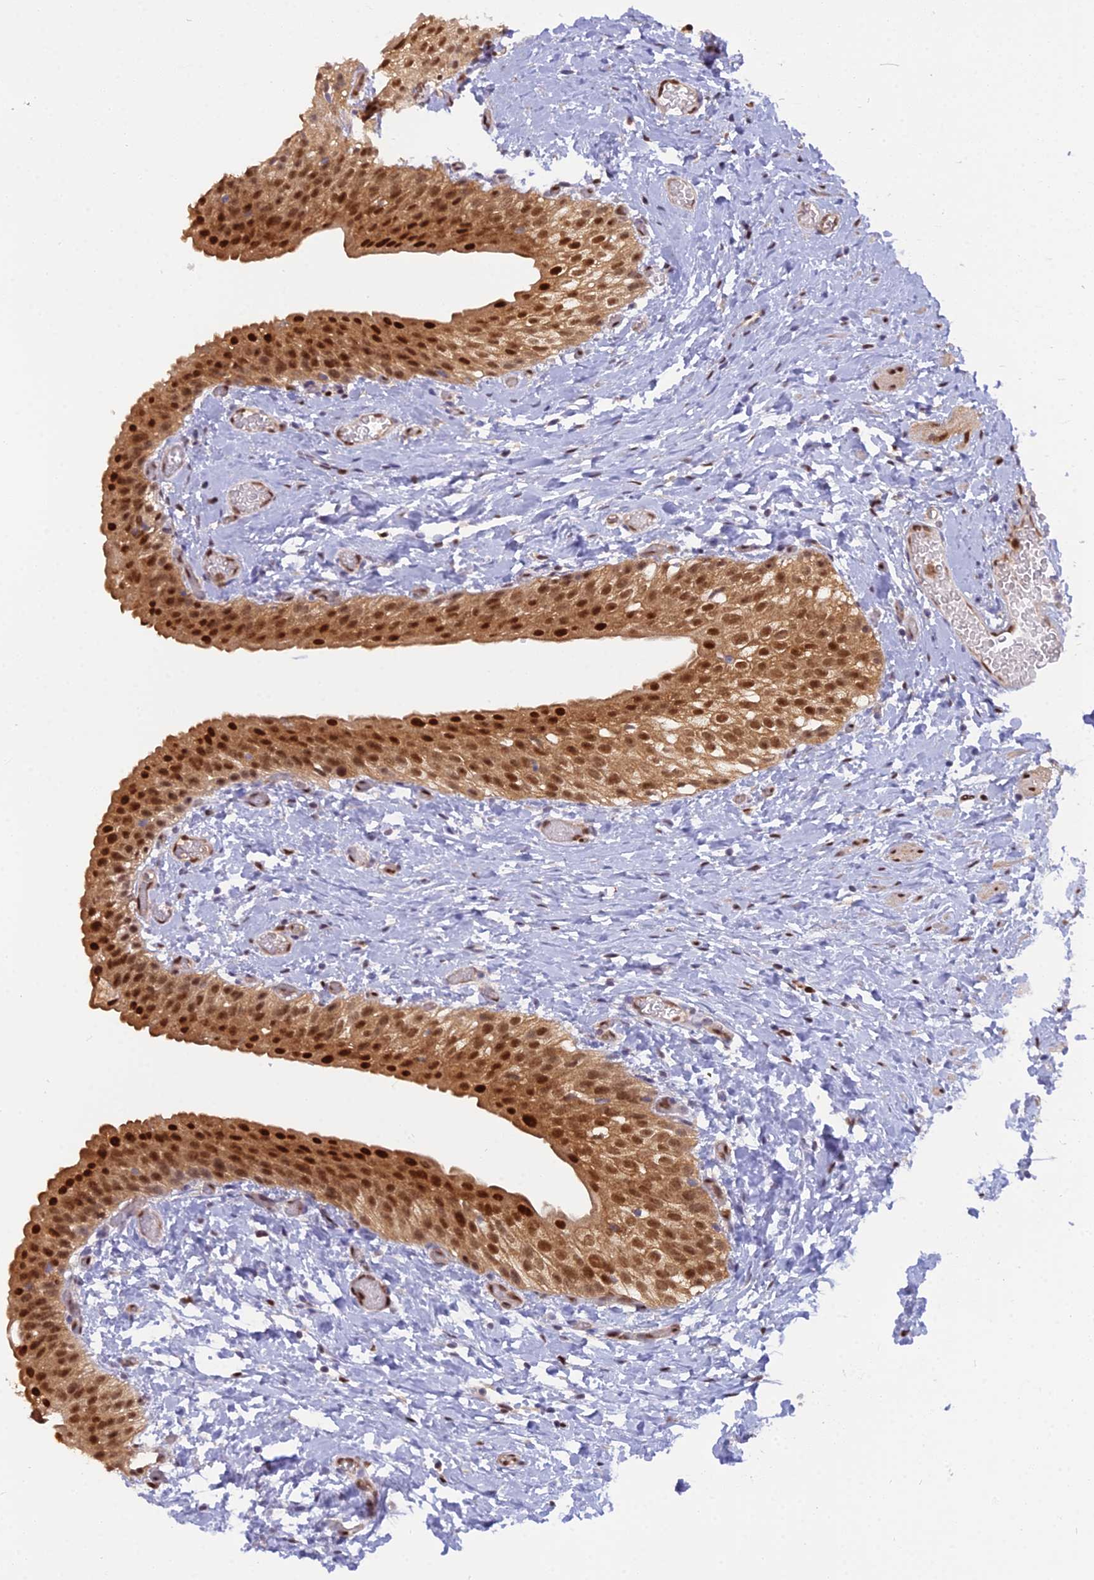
{"staining": {"intensity": "strong", "quantity": ">75%", "location": "cytoplasmic/membranous,nuclear"}, "tissue": "urinary bladder", "cell_type": "Urothelial cells", "image_type": "normal", "snomed": [{"axis": "morphology", "description": "Normal tissue, NOS"}, {"axis": "topography", "description": "Urinary bladder"}], "caption": "Immunohistochemistry (IHC) staining of benign urinary bladder, which reveals high levels of strong cytoplasmic/membranous,nuclear expression in approximately >75% of urothelial cells indicating strong cytoplasmic/membranous,nuclear protein positivity. The staining was performed using DAB (3,3'-diaminobenzidine) (brown) for protein detection and nuclei were counterstained in hematoxylin (blue).", "gene": "NPEPL1", "patient": {"sex": "male", "age": 1}}